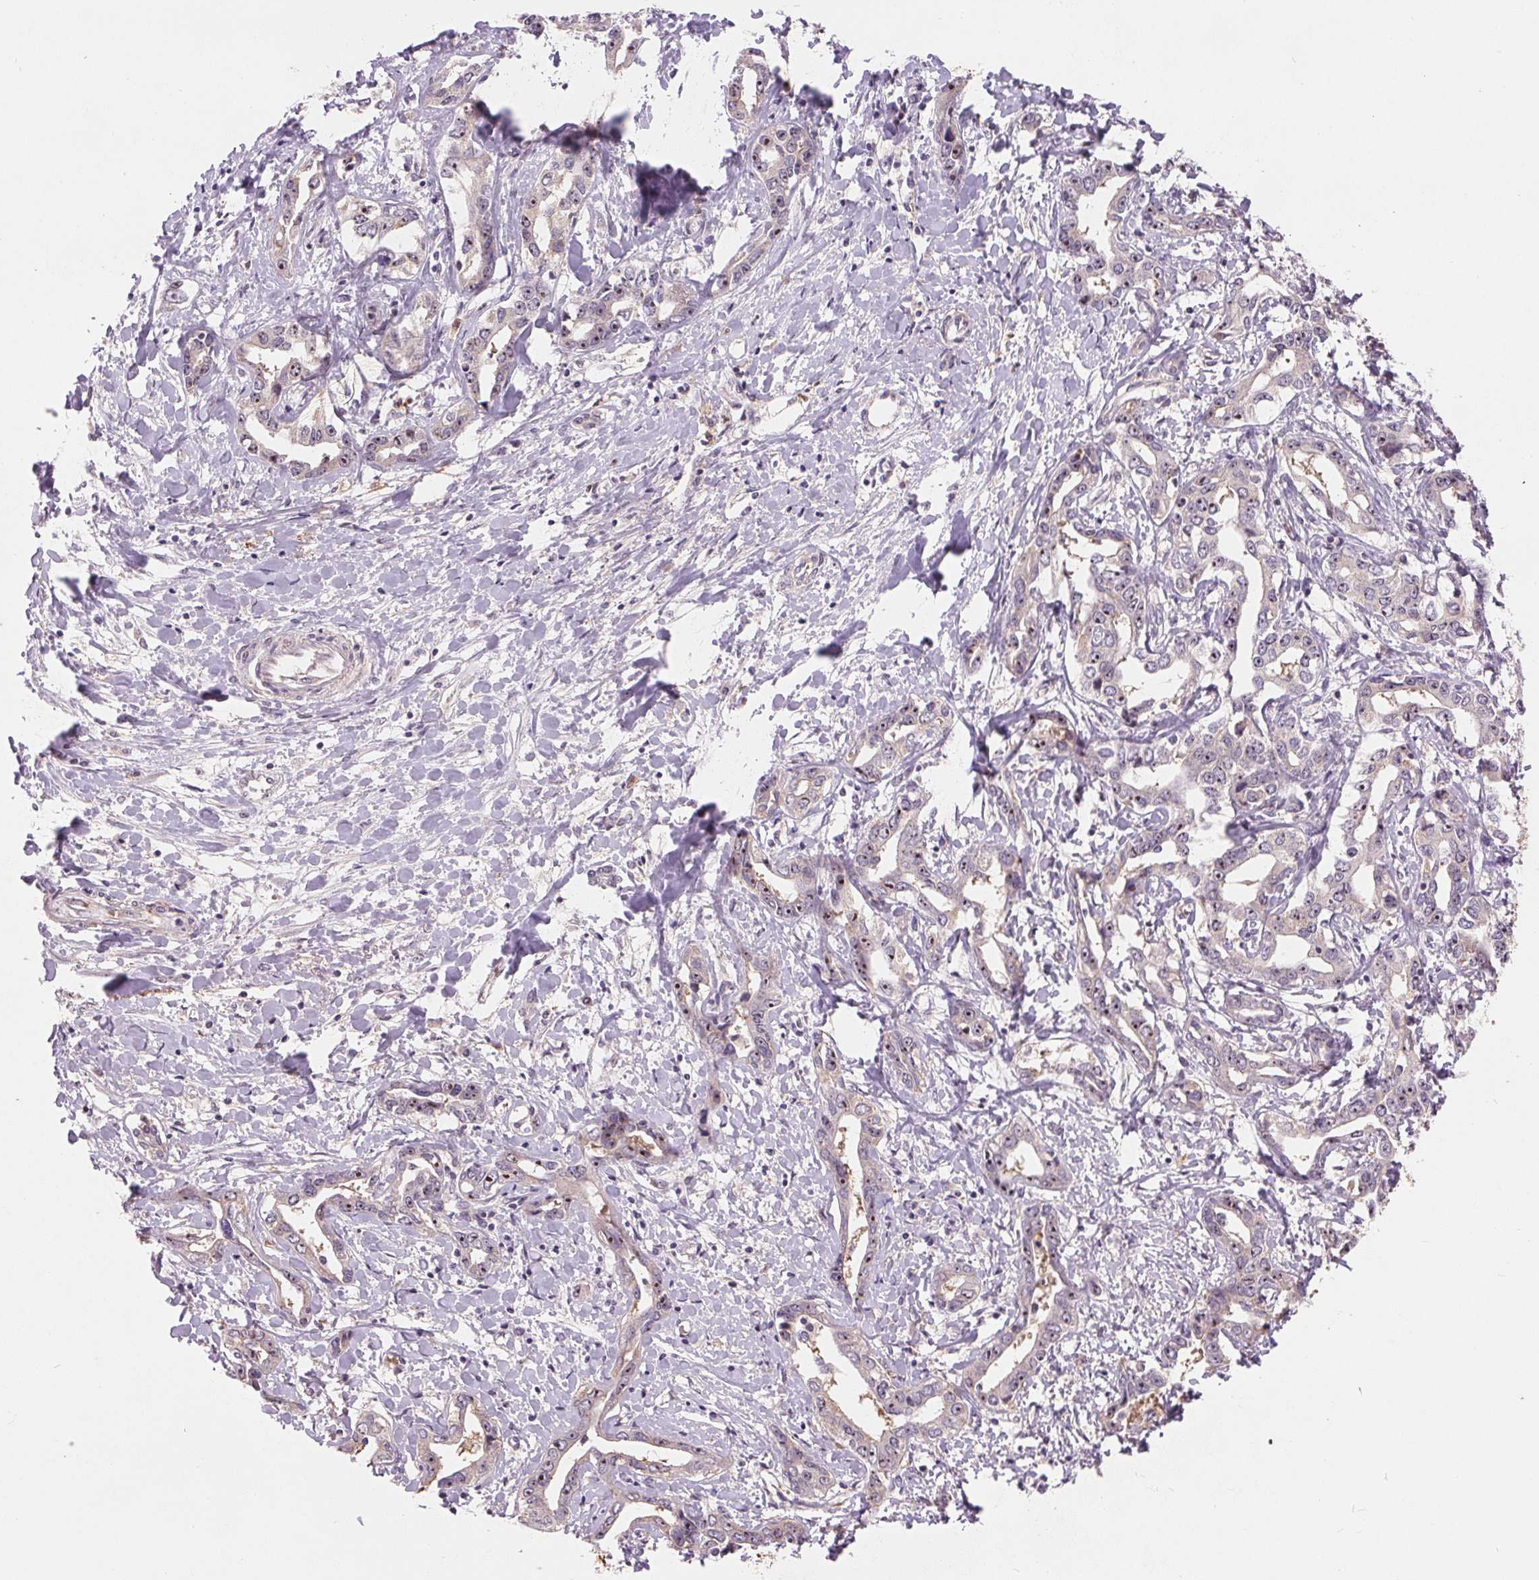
{"staining": {"intensity": "moderate", "quantity": "25%-75%", "location": "nuclear"}, "tissue": "liver cancer", "cell_type": "Tumor cells", "image_type": "cancer", "snomed": [{"axis": "morphology", "description": "Cholangiocarcinoma"}, {"axis": "topography", "description": "Liver"}], "caption": "A micrograph showing moderate nuclear positivity in approximately 25%-75% of tumor cells in cholangiocarcinoma (liver), as visualized by brown immunohistochemical staining.", "gene": "RANBP3L", "patient": {"sex": "male", "age": 59}}